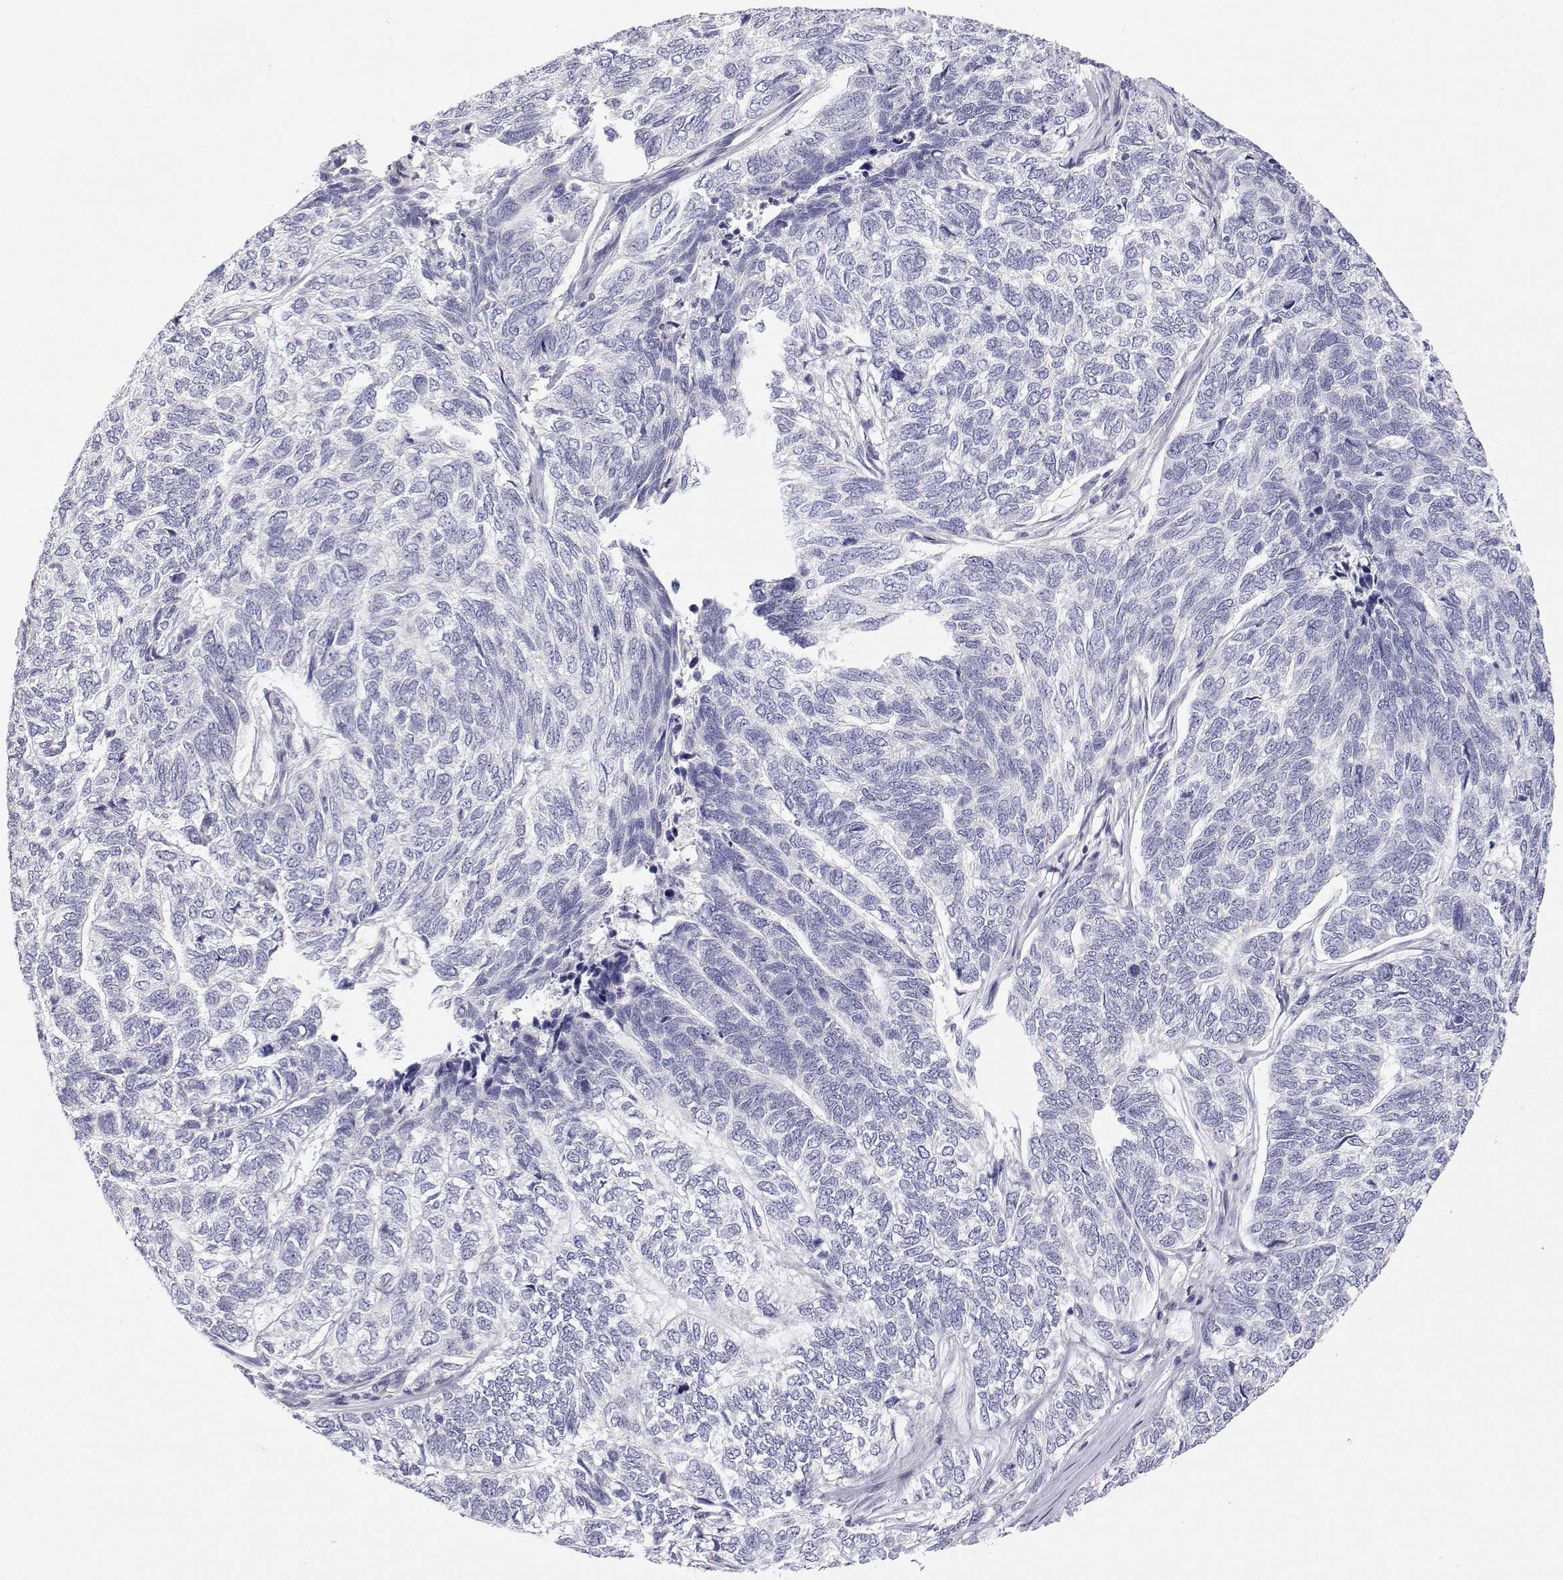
{"staining": {"intensity": "negative", "quantity": "none", "location": "none"}, "tissue": "skin cancer", "cell_type": "Tumor cells", "image_type": "cancer", "snomed": [{"axis": "morphology", "description": "Basal cell carcinoma"}, {"axis": "topography", "description": "Skin"}], "caption": "This is an immunohistochemistry micrograph of skin cancer (basal cell carcinoma). There is no positivity in tumor cells.", "gene": "ANKRD65", "patient": {"sex": "female", "age": 65}}